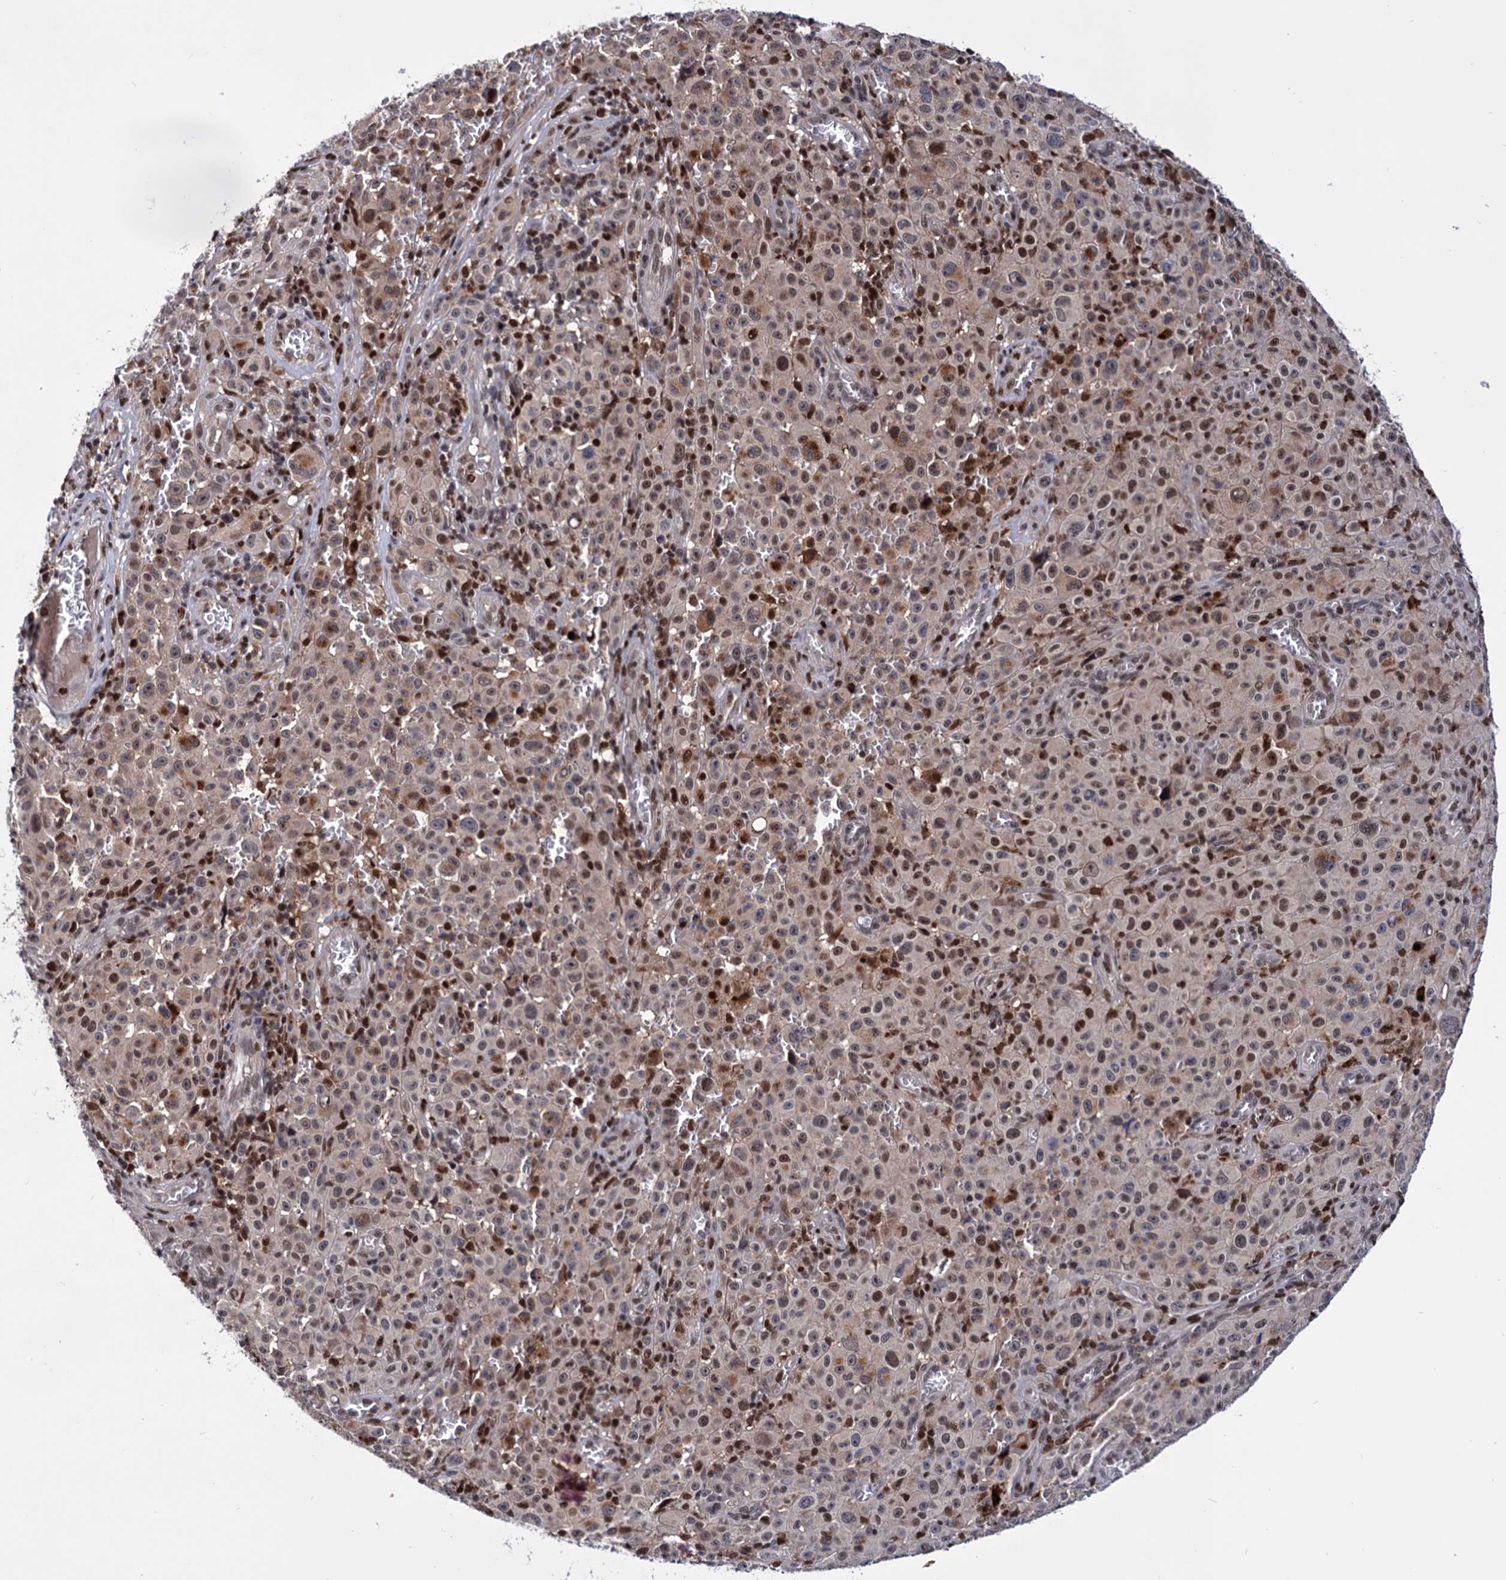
{"staining": {"intensity": "moderate", "quantity": "25%-75%", "location": "nuclear"}, "tissue": "melanoma", "cell_type": "Tumor cells", "image_type": "cancer", "snomed": [{"axis": "morphology", "description": "Malignant melanoma, NOS"}, {"axis": "topography", "description": "Skin"}], "caption": "Immunohistochemistry (IHC) (DAB (3,3'-diaminobenzidine)) staining of melanoma shows moderate nuclear protein staining in approximately 25%-75% of tumor cells. (Stains: DAB (3,3'-diaminobenzidine) in brown, nuclei in blue, Microscopy: brightfield microscopy at high magnification).", "gene": "RNASEH2B", "patient": {"sex": "female", "age": 82}}